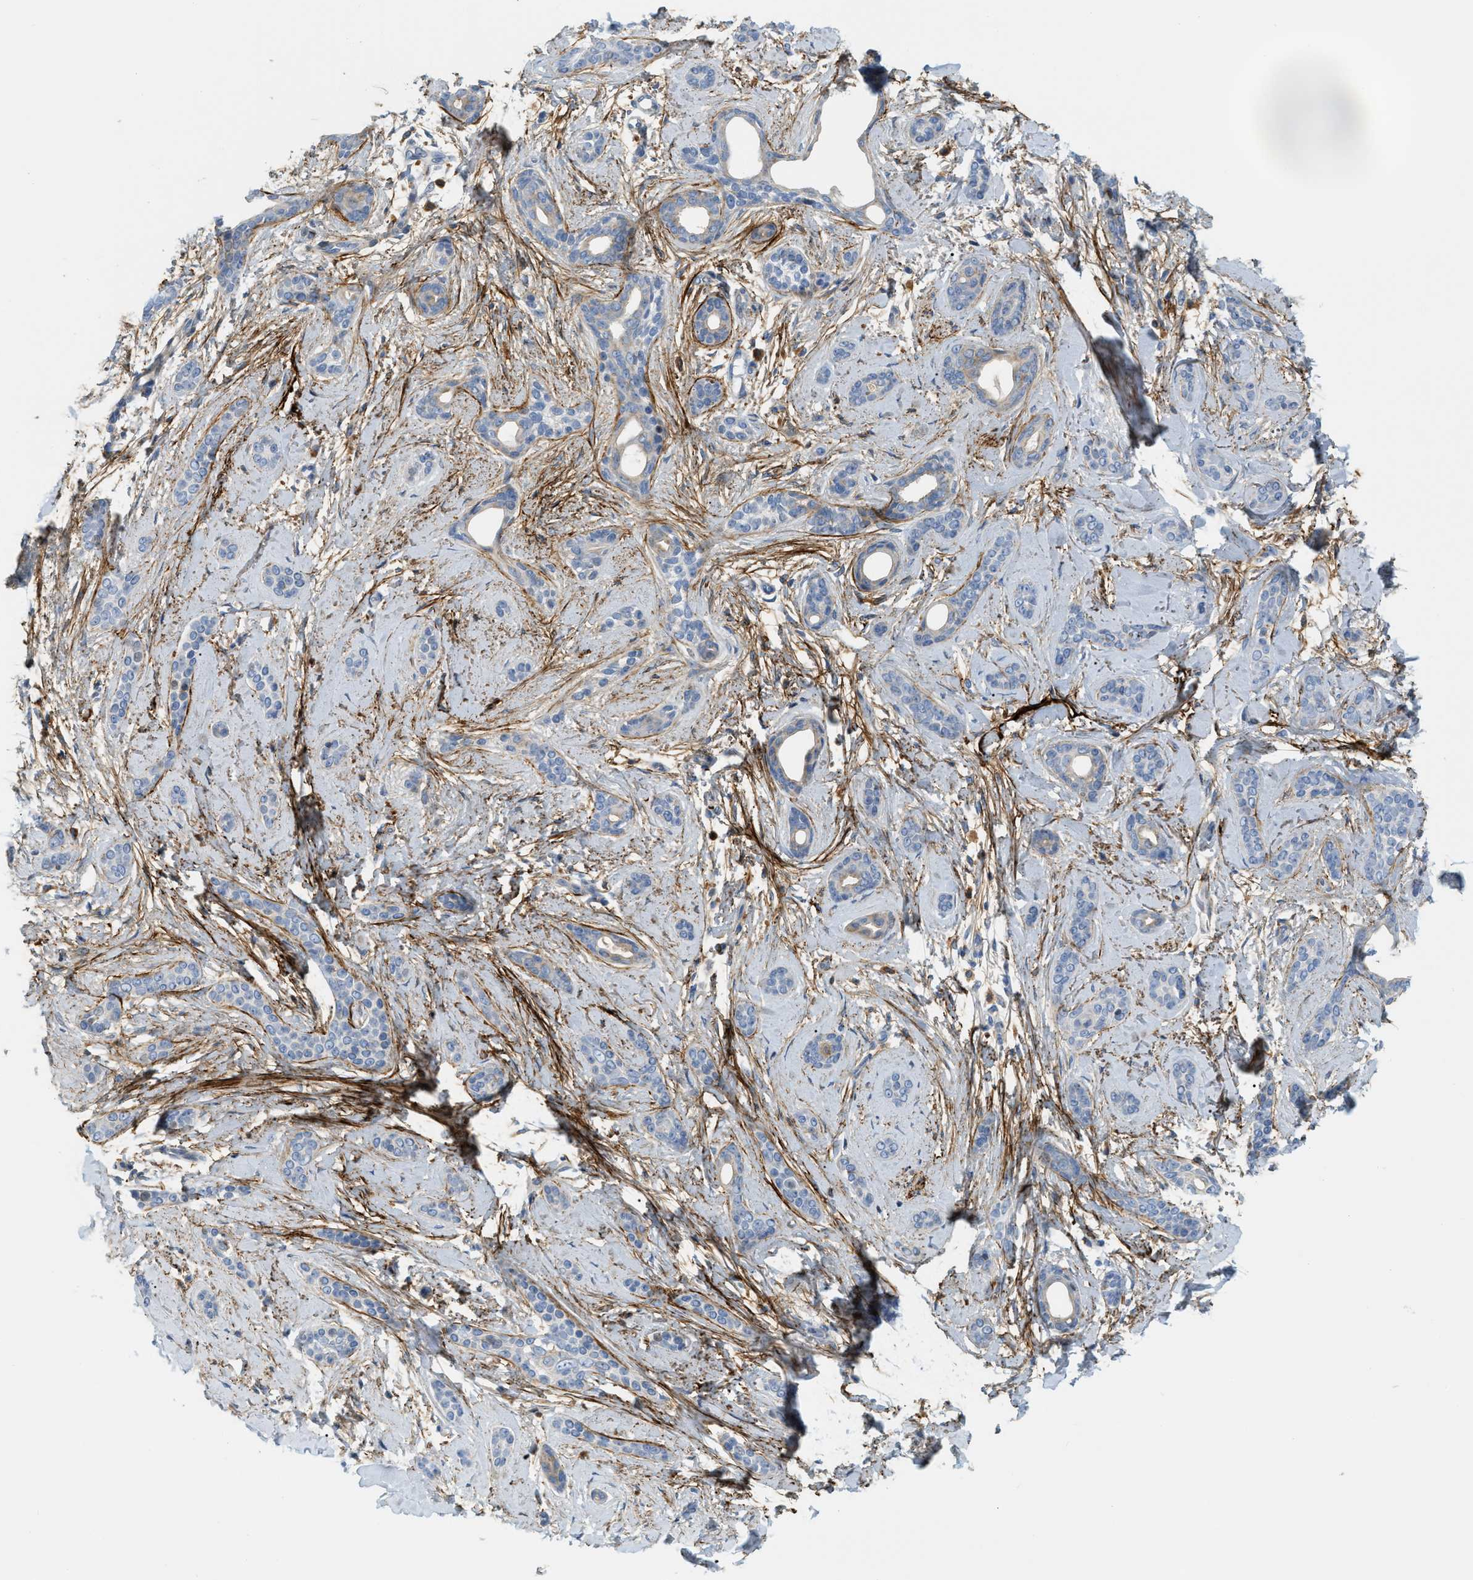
{"staining": {"intensity": "weak", "quantity": "<25%", "location": "cytoplasmic/membranous"}, "tissue": "skin cancer", "cell_type": "Tumor cells", "image_type": "cancer", "snomed": [{"axis": "morphology", "description": "Basal cell carcinoma"}, {"axis": "morphology", "description": "Adnexal tumor, benign"}, {"axis": "topography", "description": "Skin"}], "caption": "The immunohistochemistry (IHC) histopathology image has no significant expression in tumor cells of skin cancer (basal cell carcinoma) tissue.", "gene": "LMBRD1", "patient": {"sex": "female", "age": 42}}